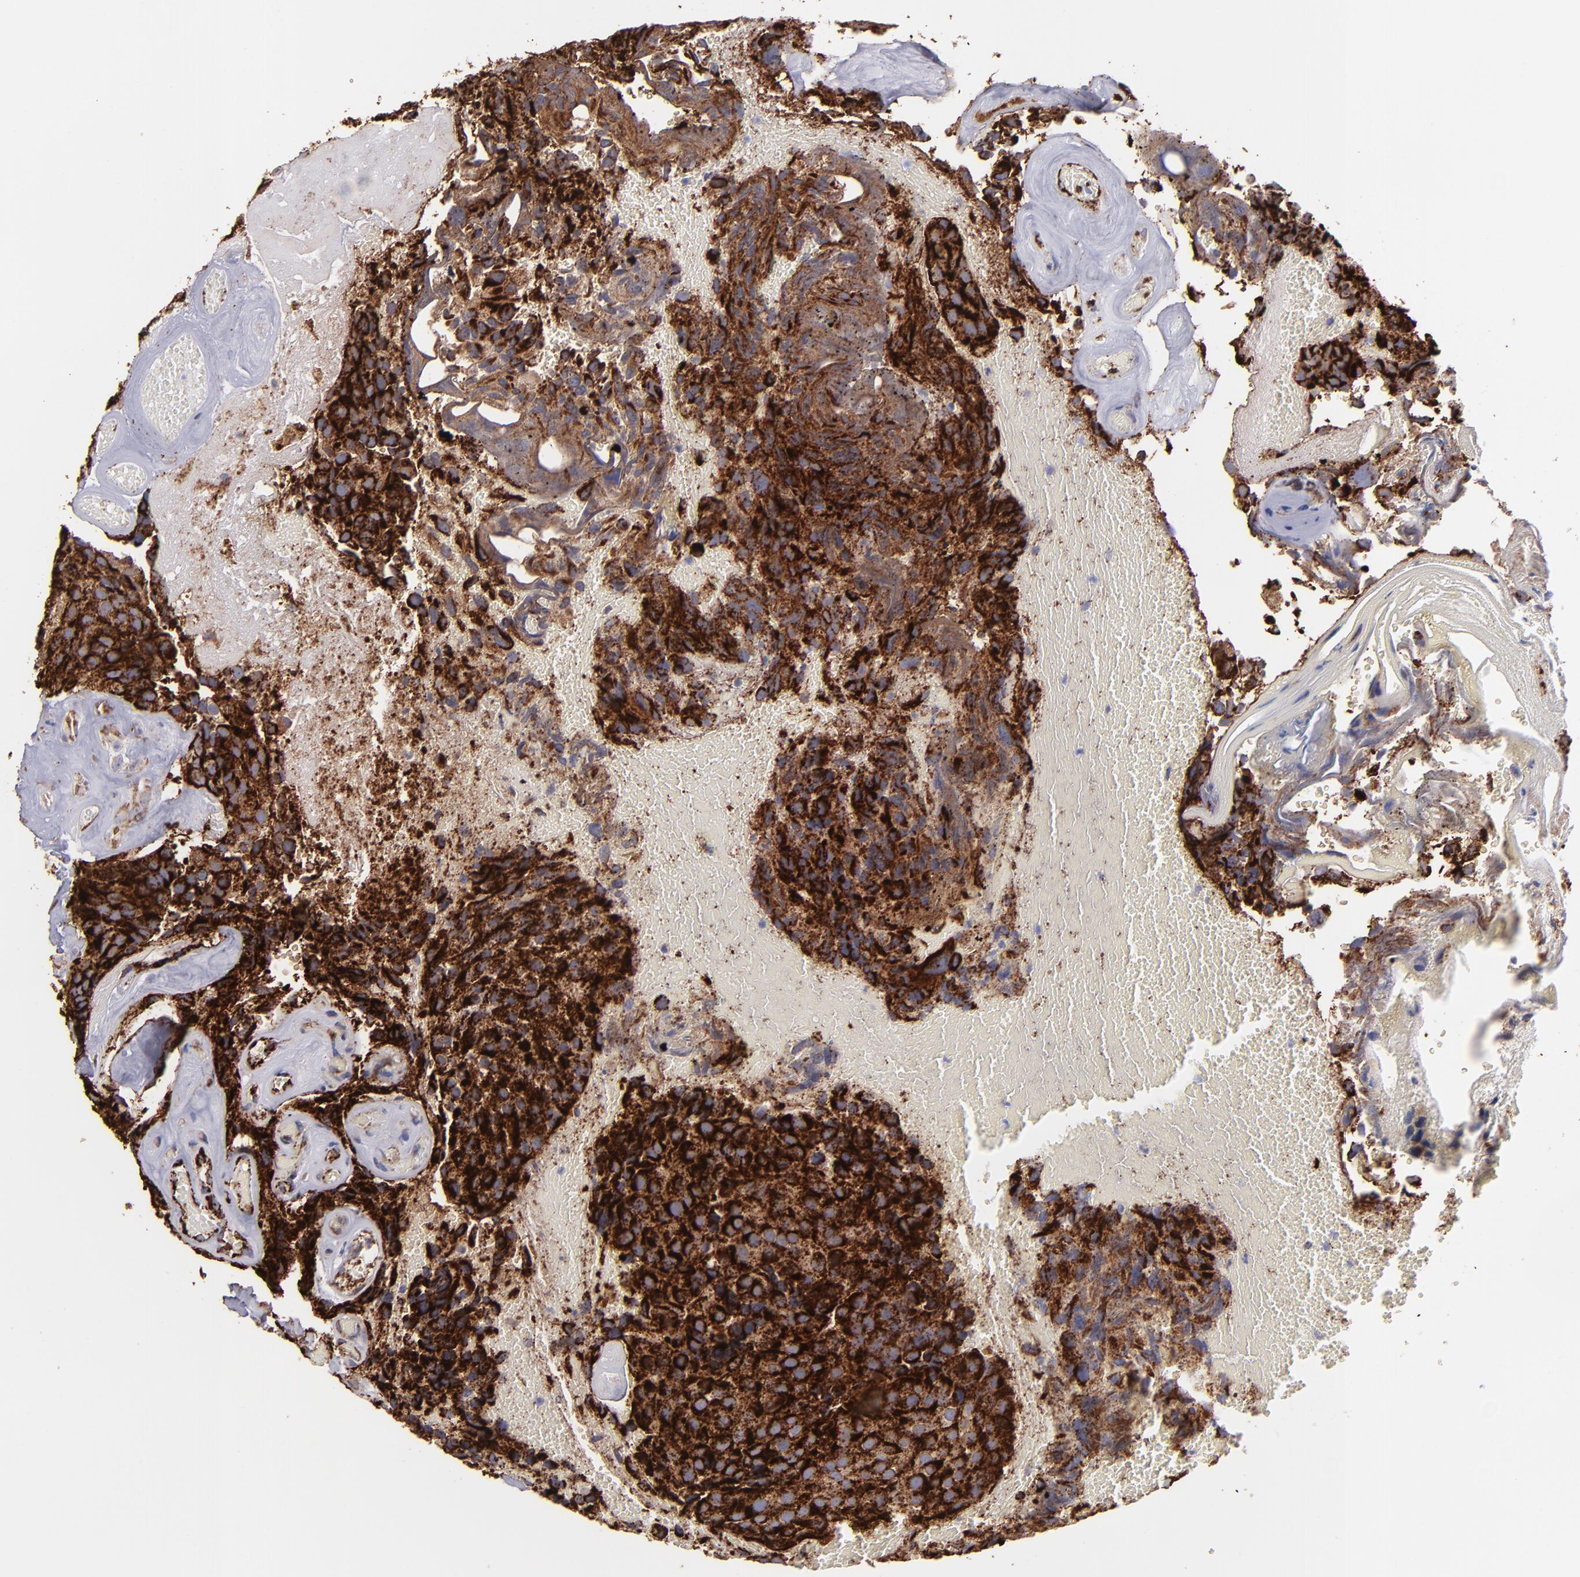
{"staining": {"intensity": "strong", "quantity": ">75%", "location": "cytoplasmic/membranous"}, "tissue": "urothelial cancer", "cell_type": "Tumor cells", "image_type": "cancer", "snomed": [{"axis": "morphology", "description": "Urothelial carcinoma, High grade"}, {"axis": "topography", "description": "Urinary bladder"}], "caption": "Tumor cells demonstrate strong cytoplasmic/membranous positivity in about >75% of cells in urothelial cancer.", "gene": "MAOB", "patient": {"sex": "male", "age": 72}}